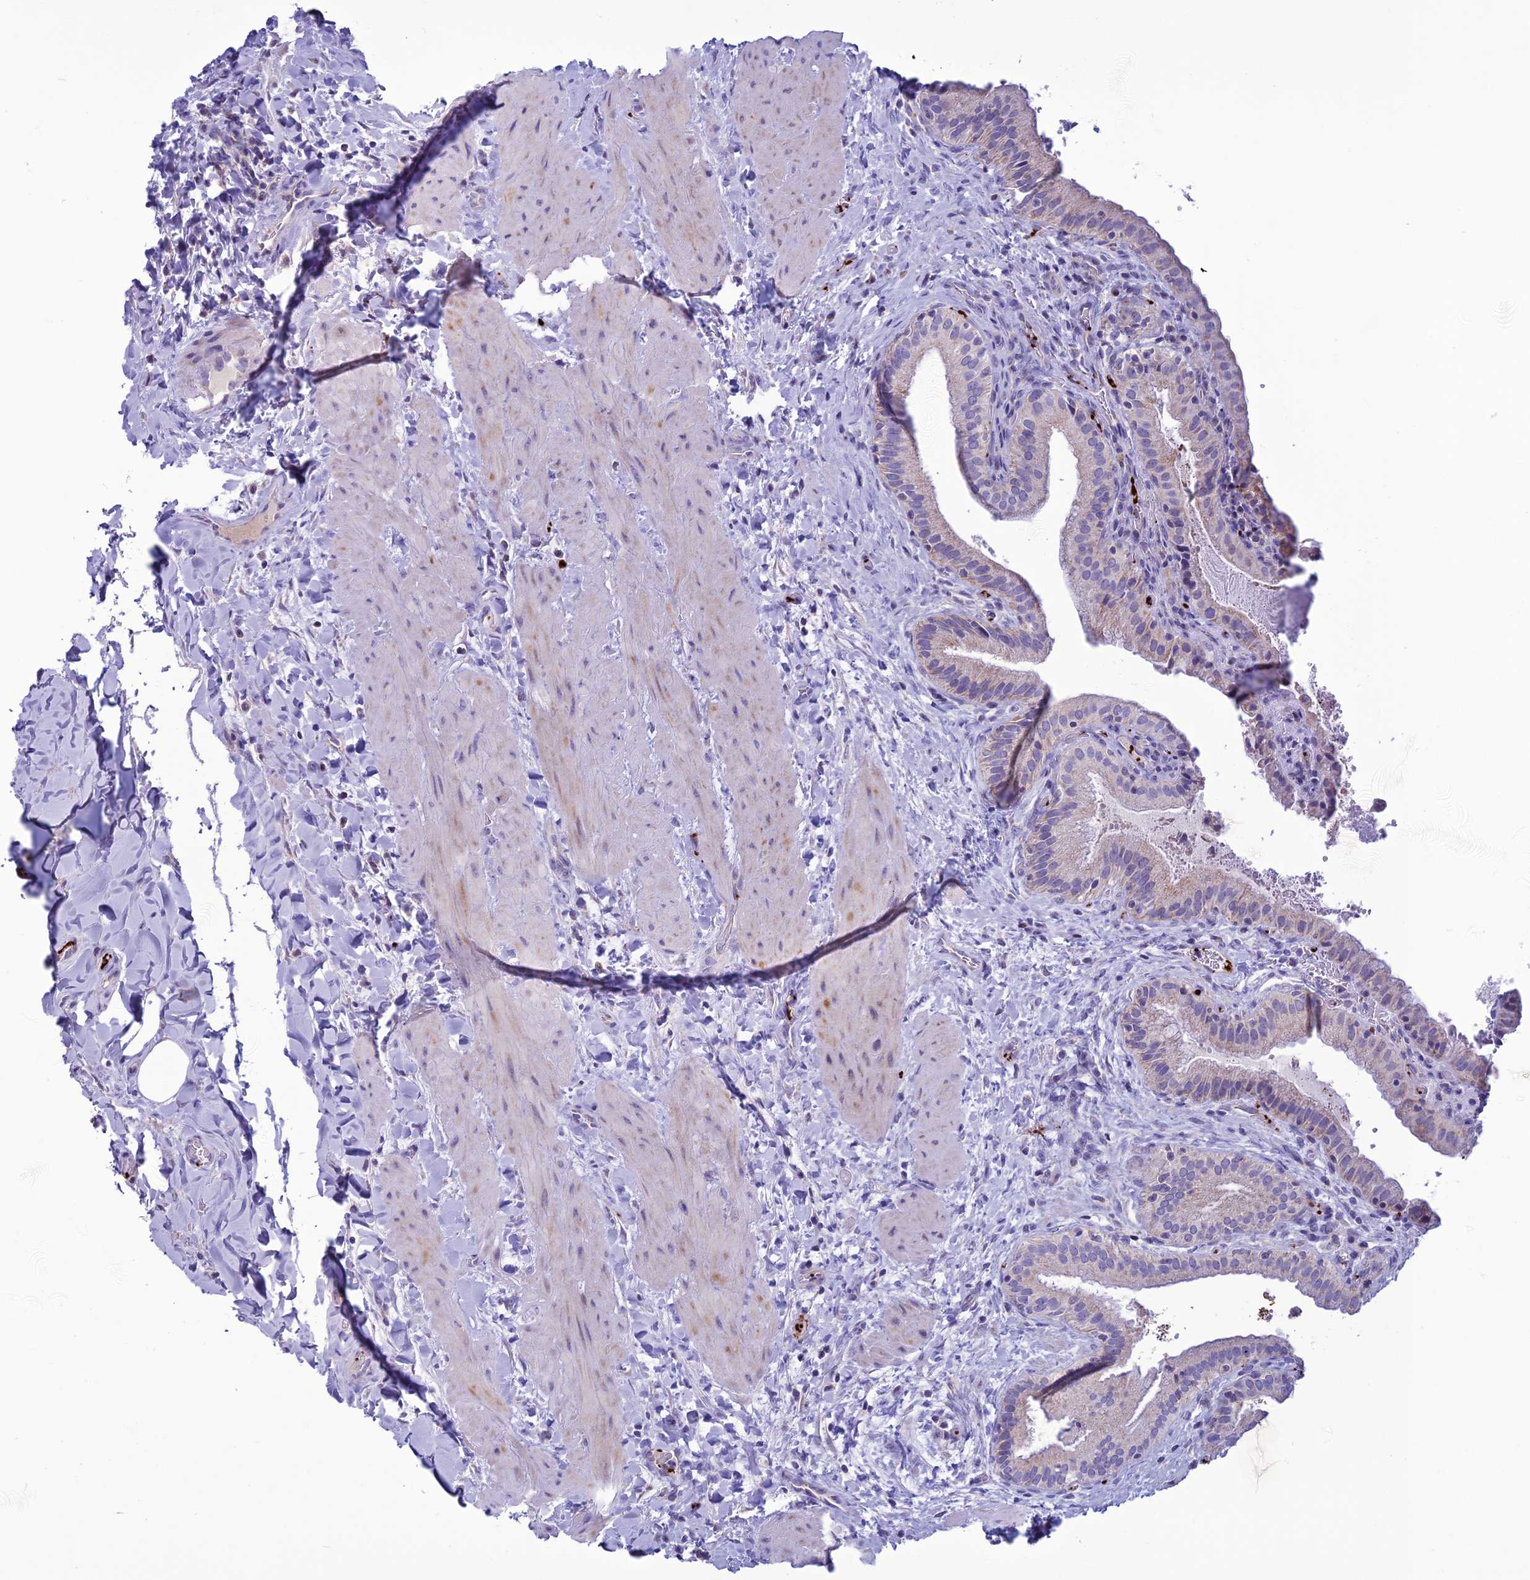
{"staining": {"intensity": "moderate", "quantity": ">75%", "location": "cytoplasmic/membranous"}, "tissue": "gallbladder", "cell_type": "Glandular cells", "image_type": "normal", "snomed": [{"axis": "morphology", "description": "Normal tissue, NOS"}, {"axis": "topography", "description": "Gallbladder"}], "caption": "About >75% of glandular cells in benign gallbladder demonstrate moderate cytoplasmic/membranous protein positivity as visualized by brown immunohistochemical staining.", "gene": "C21orf140", "patient": {"sex": "male", "age": 24}}